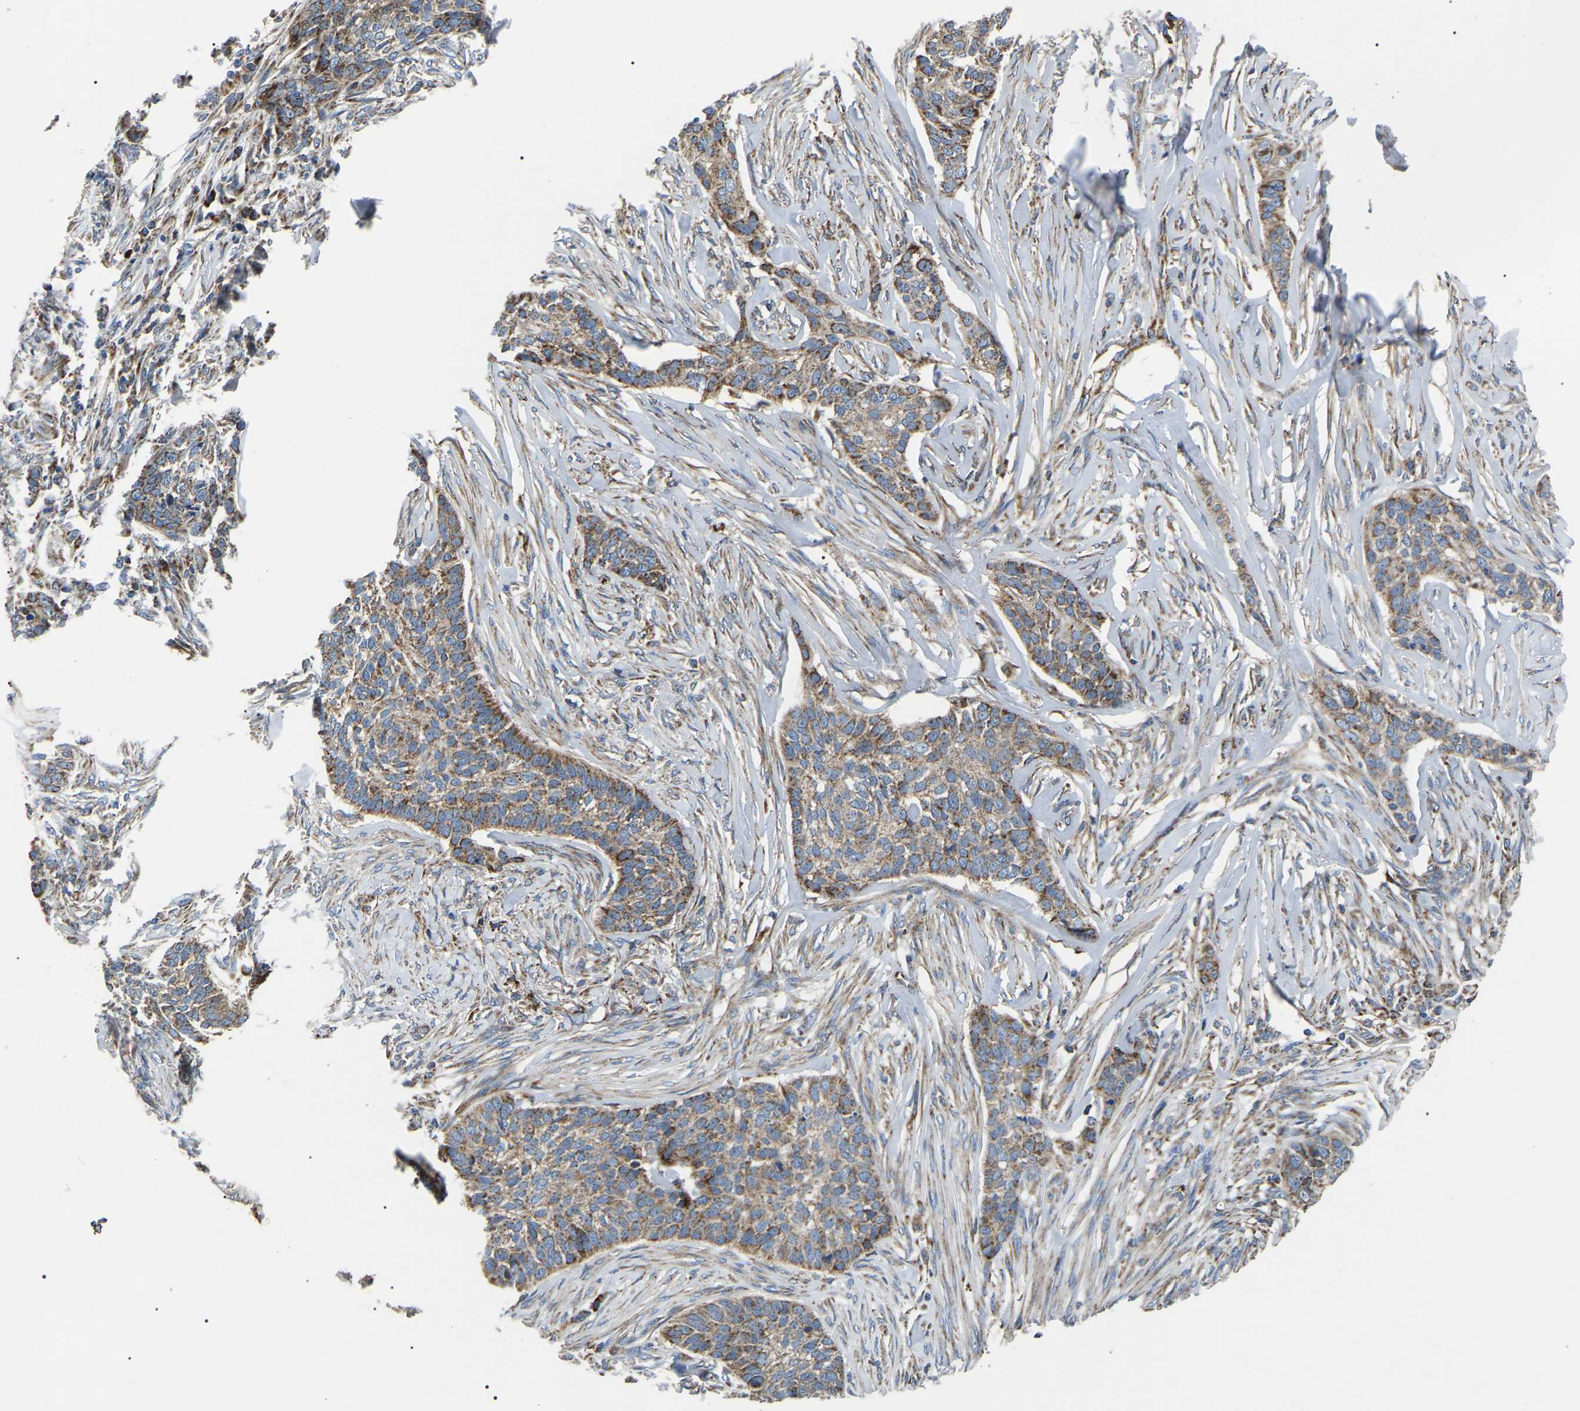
{"staining": {"intensity": "moderate", "quantity": ">75%", "location": "cytoplasmic/membranous"}, "tissue": "skin cancer", "cell_type": "Tumor cells", "image_type": "cancer", "snomed": [{"axis": "morphology", "description": "Basal cell carcinoma"}, {"axis": "topography", "description": "Skin"}], "caption": "Immunohistochemical staining of skin cancer (basal cell carcinoma) exhibits moderate cytoplasmic/membranous protein positivity in about >75% of tumor cells. (Stains: DAB in brown, nuclei in blue, Microscopy: brightfield microscopy at high magnification).", "gene": "PPM1E", "patient": {"sex": "male", "age": 85}}